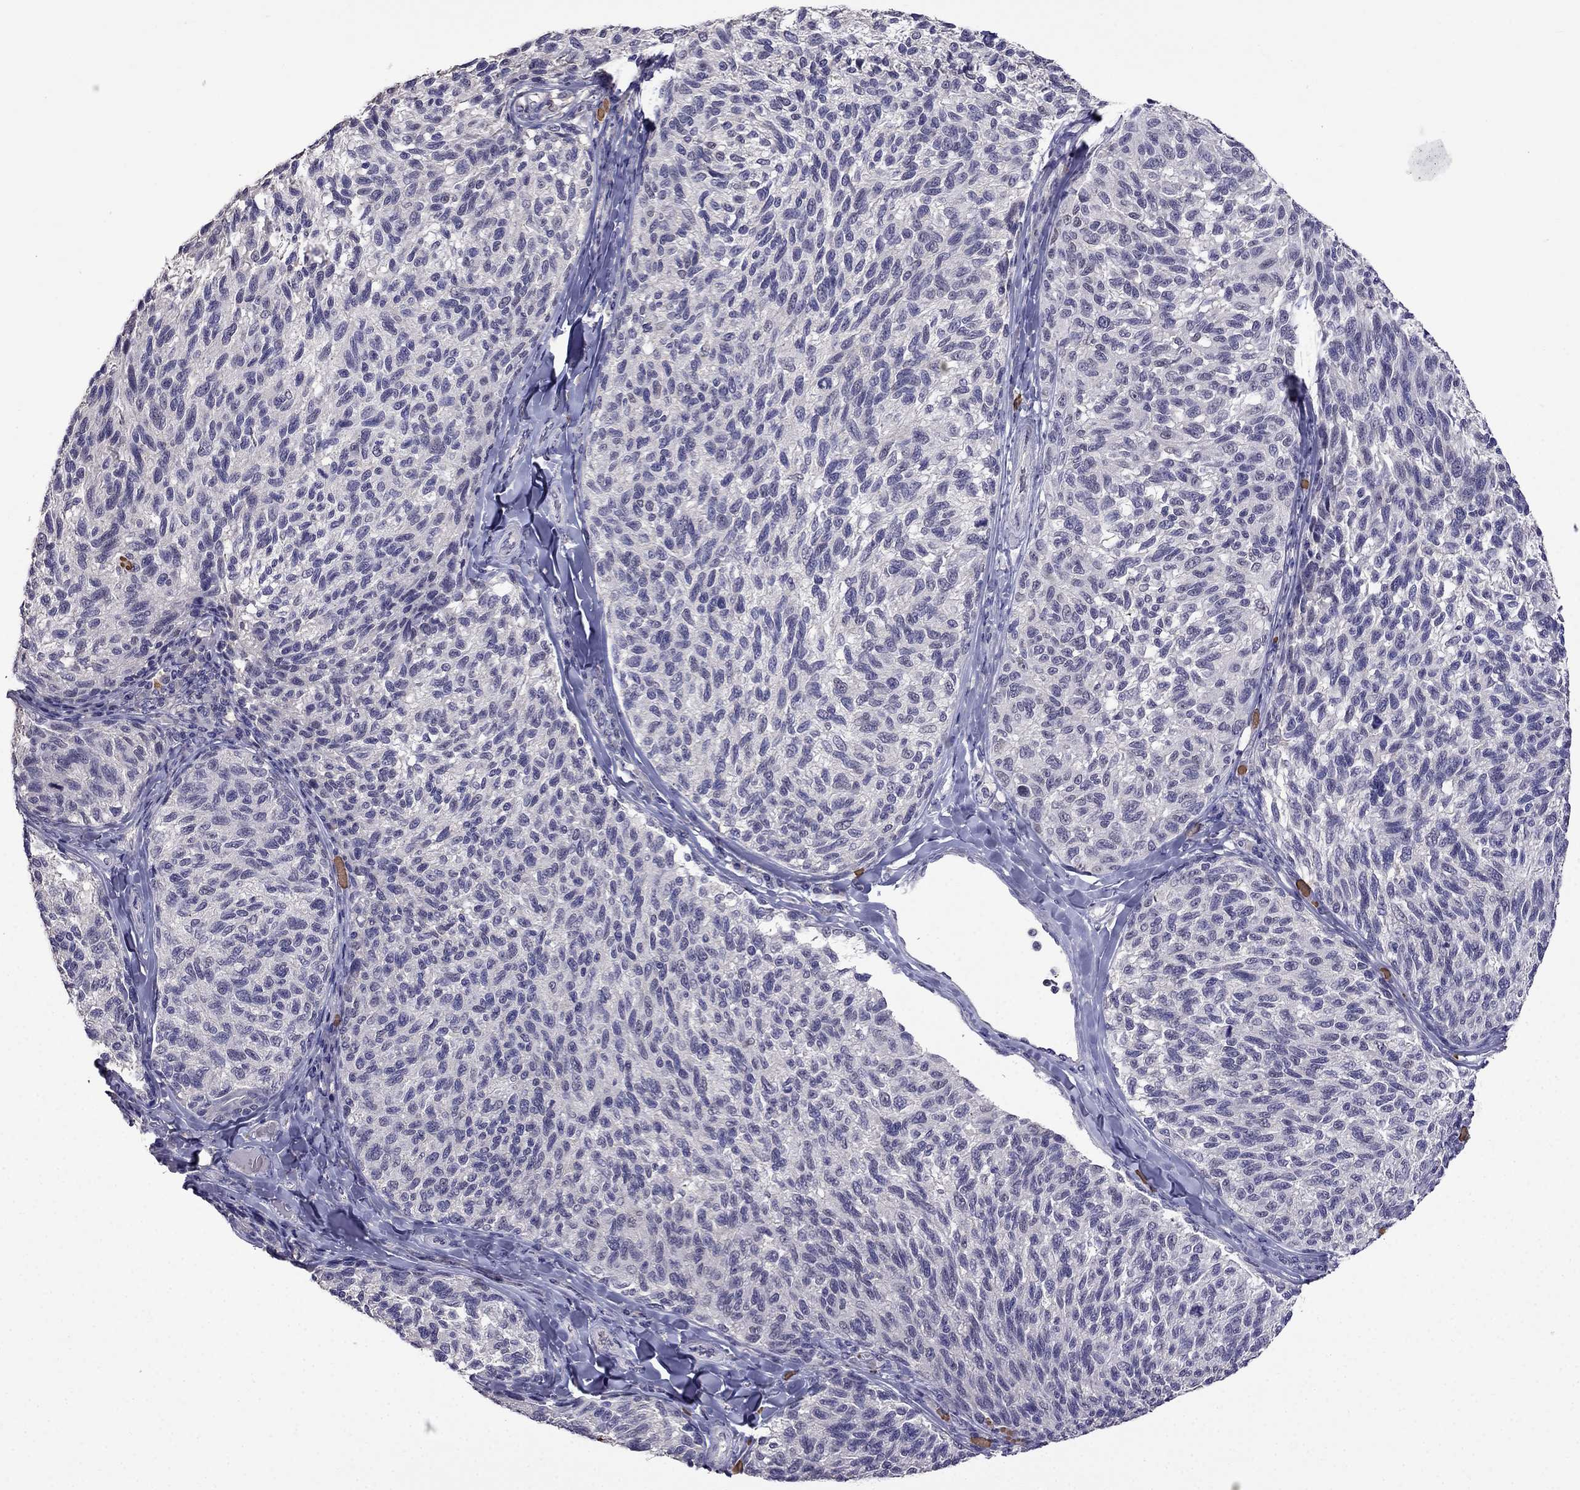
{"staining": {"intensity": "negative", "quantity": "none", "location": "none"}, "tissue": "melanoma", "cell_type": "Tumor cells", "image_type": "cancer", "snomed": [{"axis": "morphology", "description": "Malignant melanoma, NOS"}, {"axis": "topography", "description": "Skin"}], "caption": "Immunohistochemistry micrograph of neoplastic tissue: melanoma stained with DAB reveals no significant protein positivity in tumor cells.", "gene": "AQP9", "patient": {"sex": "female", "age": 73}}